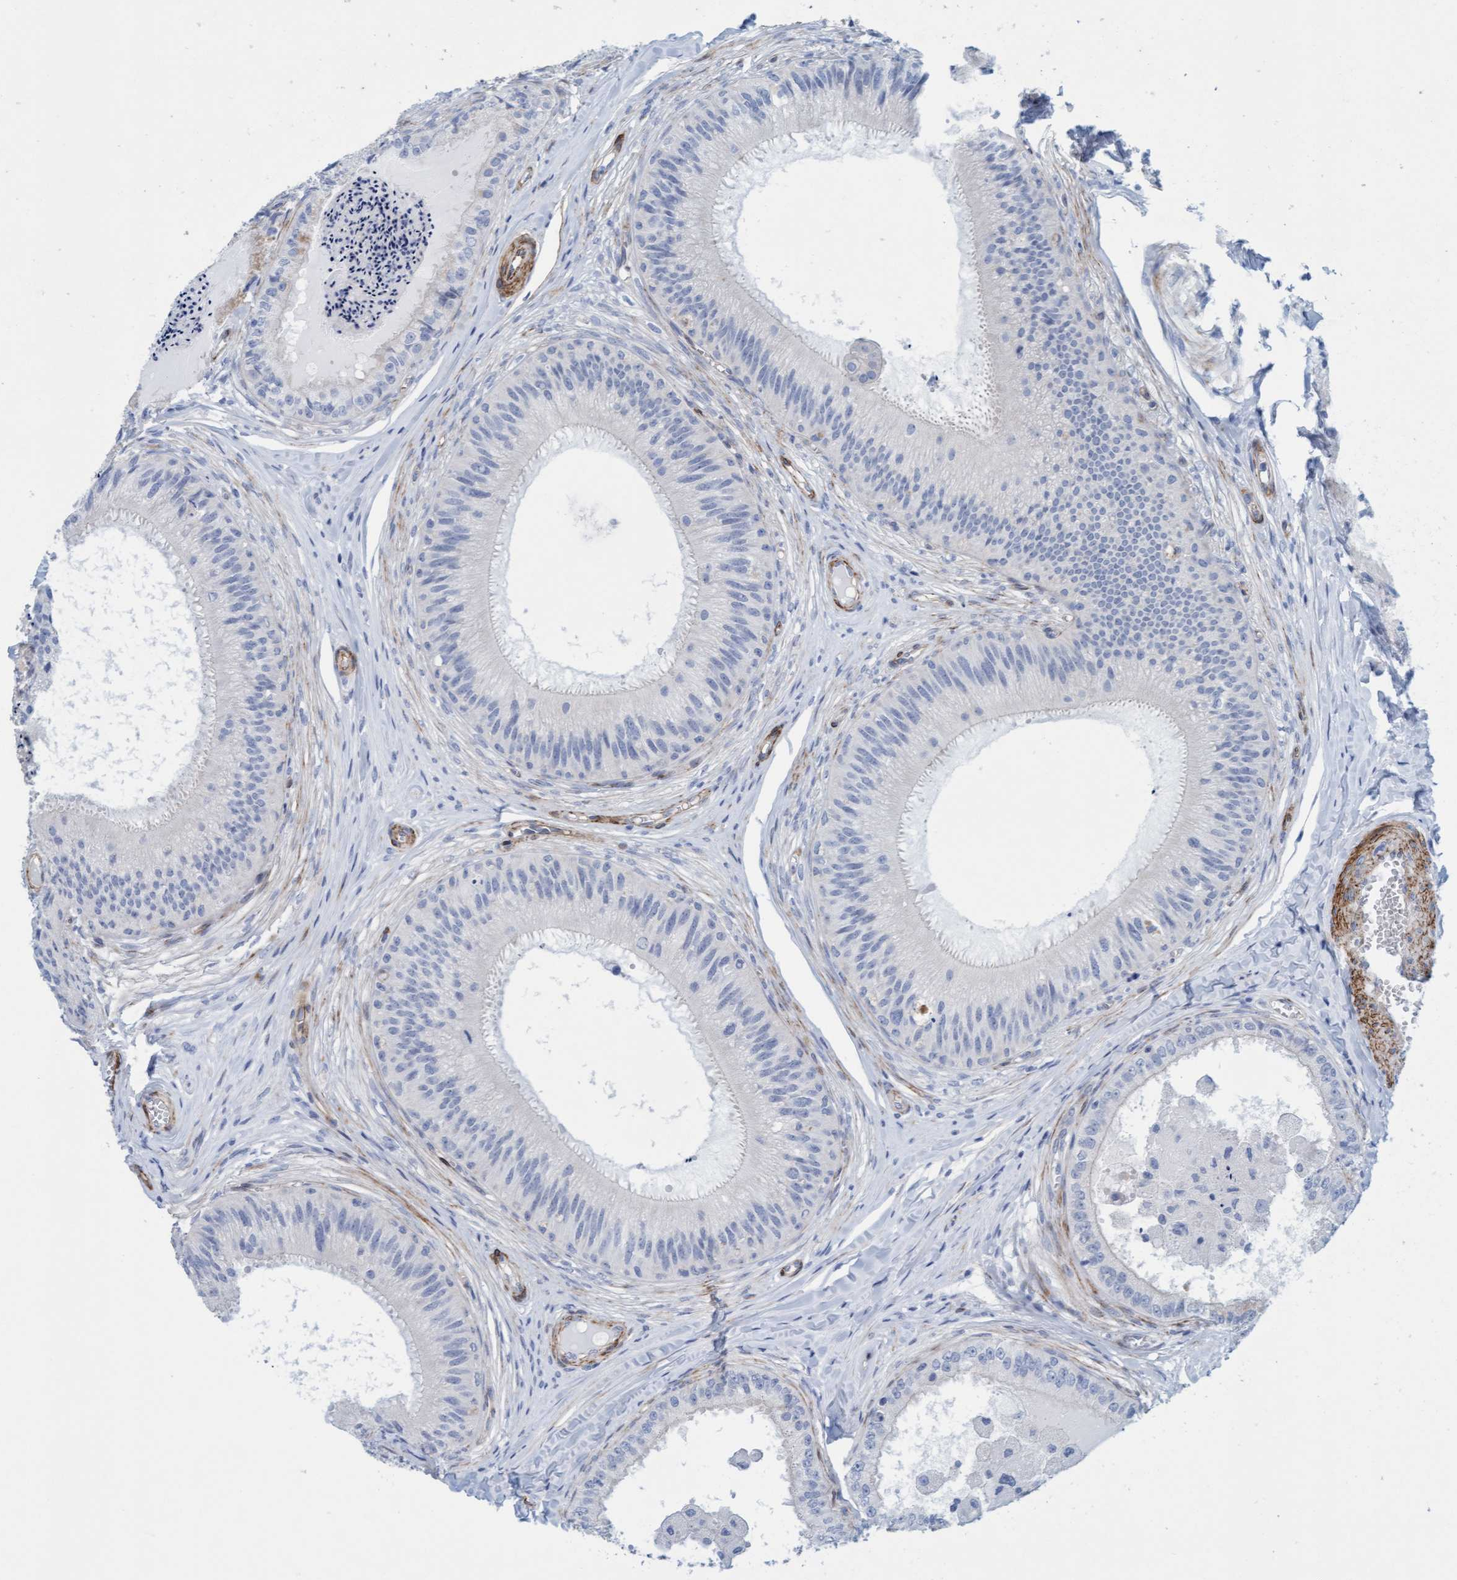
{"staining": {"intensity": "negative", "quantity": "none", "location": "none"}, "tissue": "epididymis", "cell_type": "Glandular cells", "image_type": "normal", "snomed": [{"axis": "morphology", "description": "Normal tissue, NOS"}, {"axis": "topography", "description": "Epididymis"}], "caption": "Glandular cells show no significant protein expression in unremarkable epididymis. (Stains: DAB IHC with hematoxylin counter stain, Microscopy: brightfield microscopy at high magnification).", "gene": "MTFR1", "patient": {"sex": "male", "age": 31}}